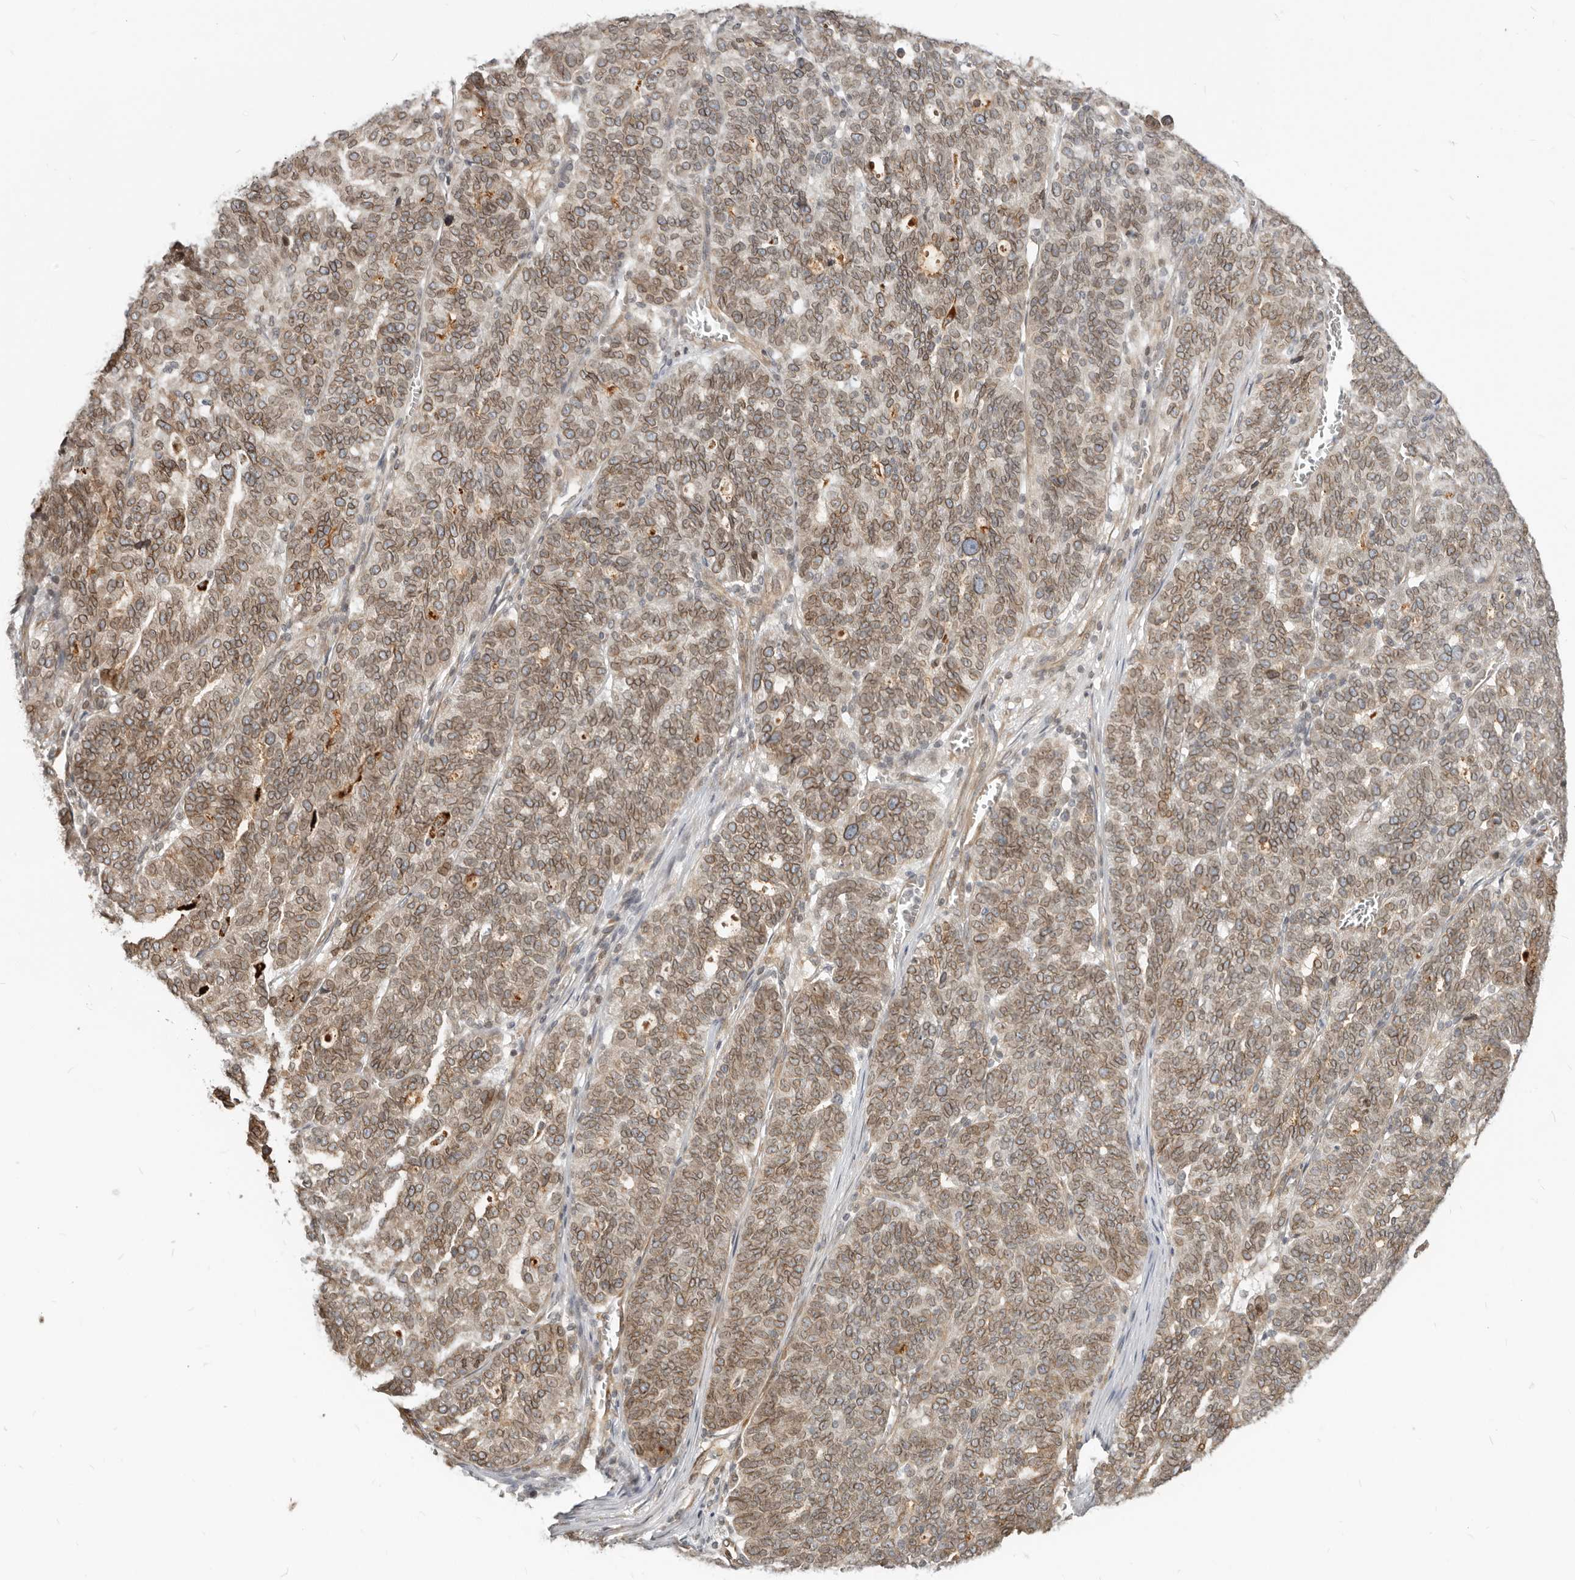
{"staining": {"intensity": "moderate", "quantity": ">75%", "location": "cytoplasmic/membranous,nuclear"}, "tissue": "ovarian cancer", "cell_type": "Tumor cells", "image_type": "cancer", "snomed": [{"axis": "morphology", "description": "Cystadenocarcinoma, serous, NOS"}, {"axis": "topography", "description": "Ovary"}], "caption": "Serous cystadenocarcinoma (ovarian) stained for a protein shows moderate cytoplasmic/membranous and nuclear positivity in tumor cells.", "gene": "NUP153", "patient": {"sex": "female", "age": 59}}